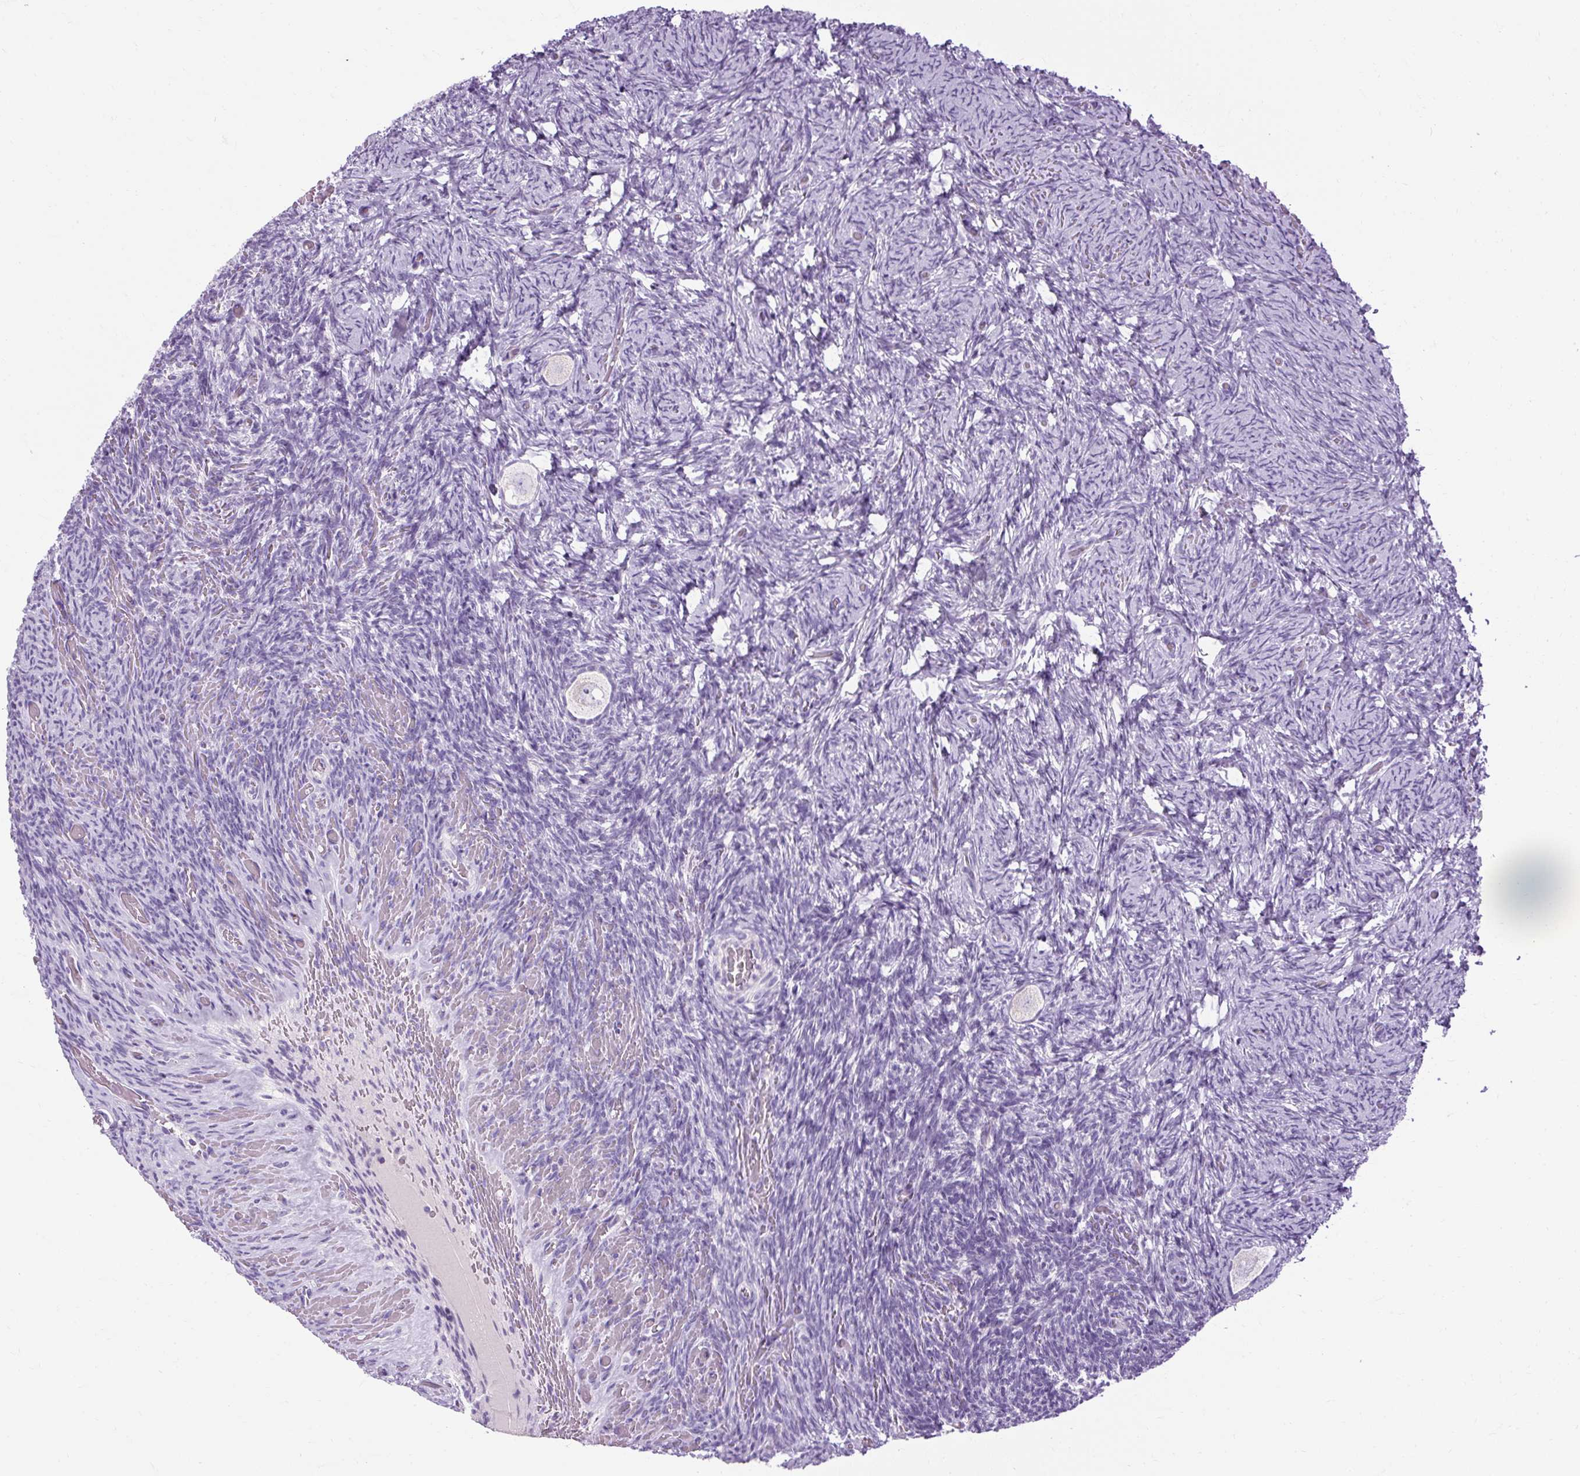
{"staining": {"intensity": "negative", "quantity": "none", "location": "none"}, "tissue": "ovary", "cell_type": "Follicle cells", "image_type": "normal", "snomed": [{"axis": "morphology", "description": "Normal tissue, NOS"}, {"axis": "topography", "description": "Ovary"}], "caption": "Human ovary stained for a protein using immunohistochemistry demonstrates no positivity in follicle cells.", "gene": "B3GNT4", "patient": {"sex": "female", "age": 34}}